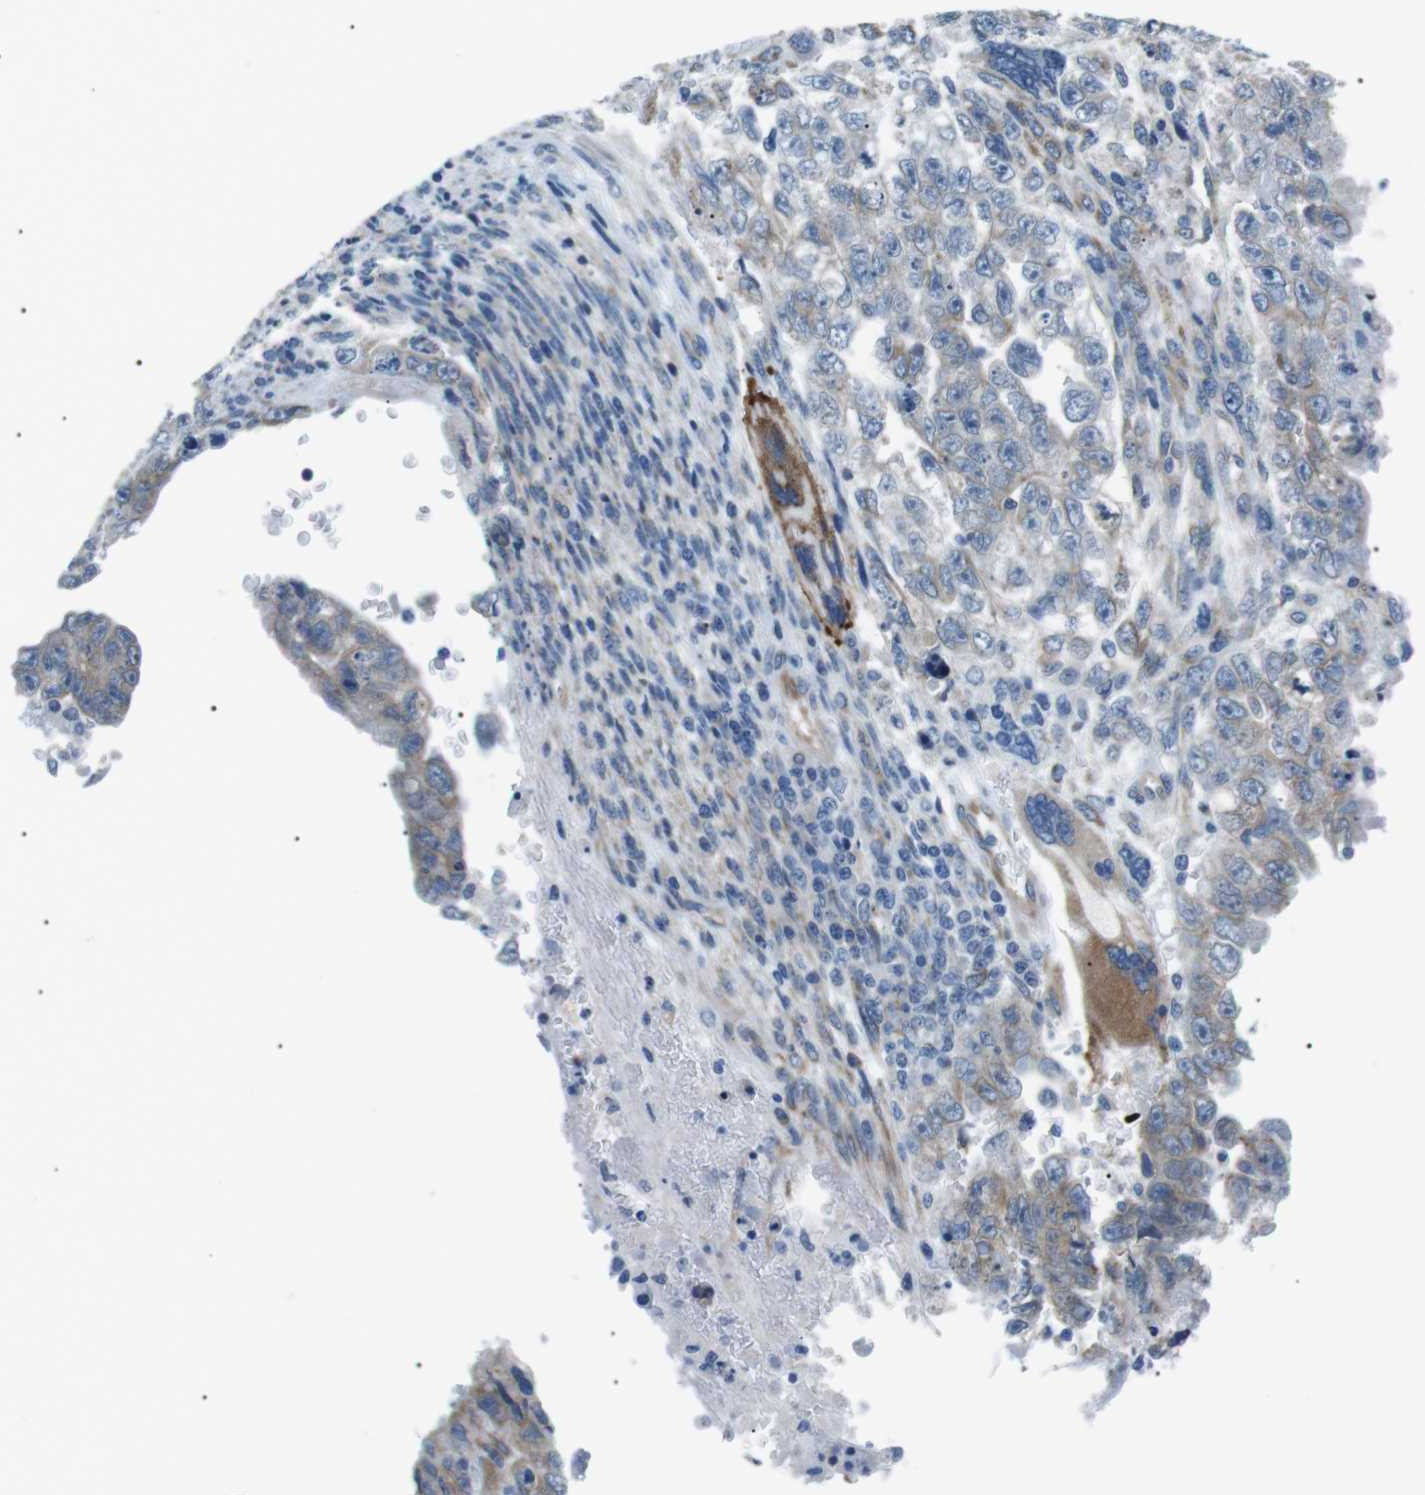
{"staining": {"intensity": "negative", "quantity": "none", "location": "none"}, "tissue": "testis cancer", "cell_type": "Tumor cells", "image_type": "cancer", "snomed": [{"axis": "morphology", "description": "Carcinoma, Embryonal, NOS"}, {"axis": "topography", "description": "Testis"}], "caption": "High power microscopy micrograph of an immunohistochemistry (IHC) image of testis cancer, revealing no significant positivity in tumor cells.", "gene": "MTARC2", "patient": {"sex": "male", "age": 28}}